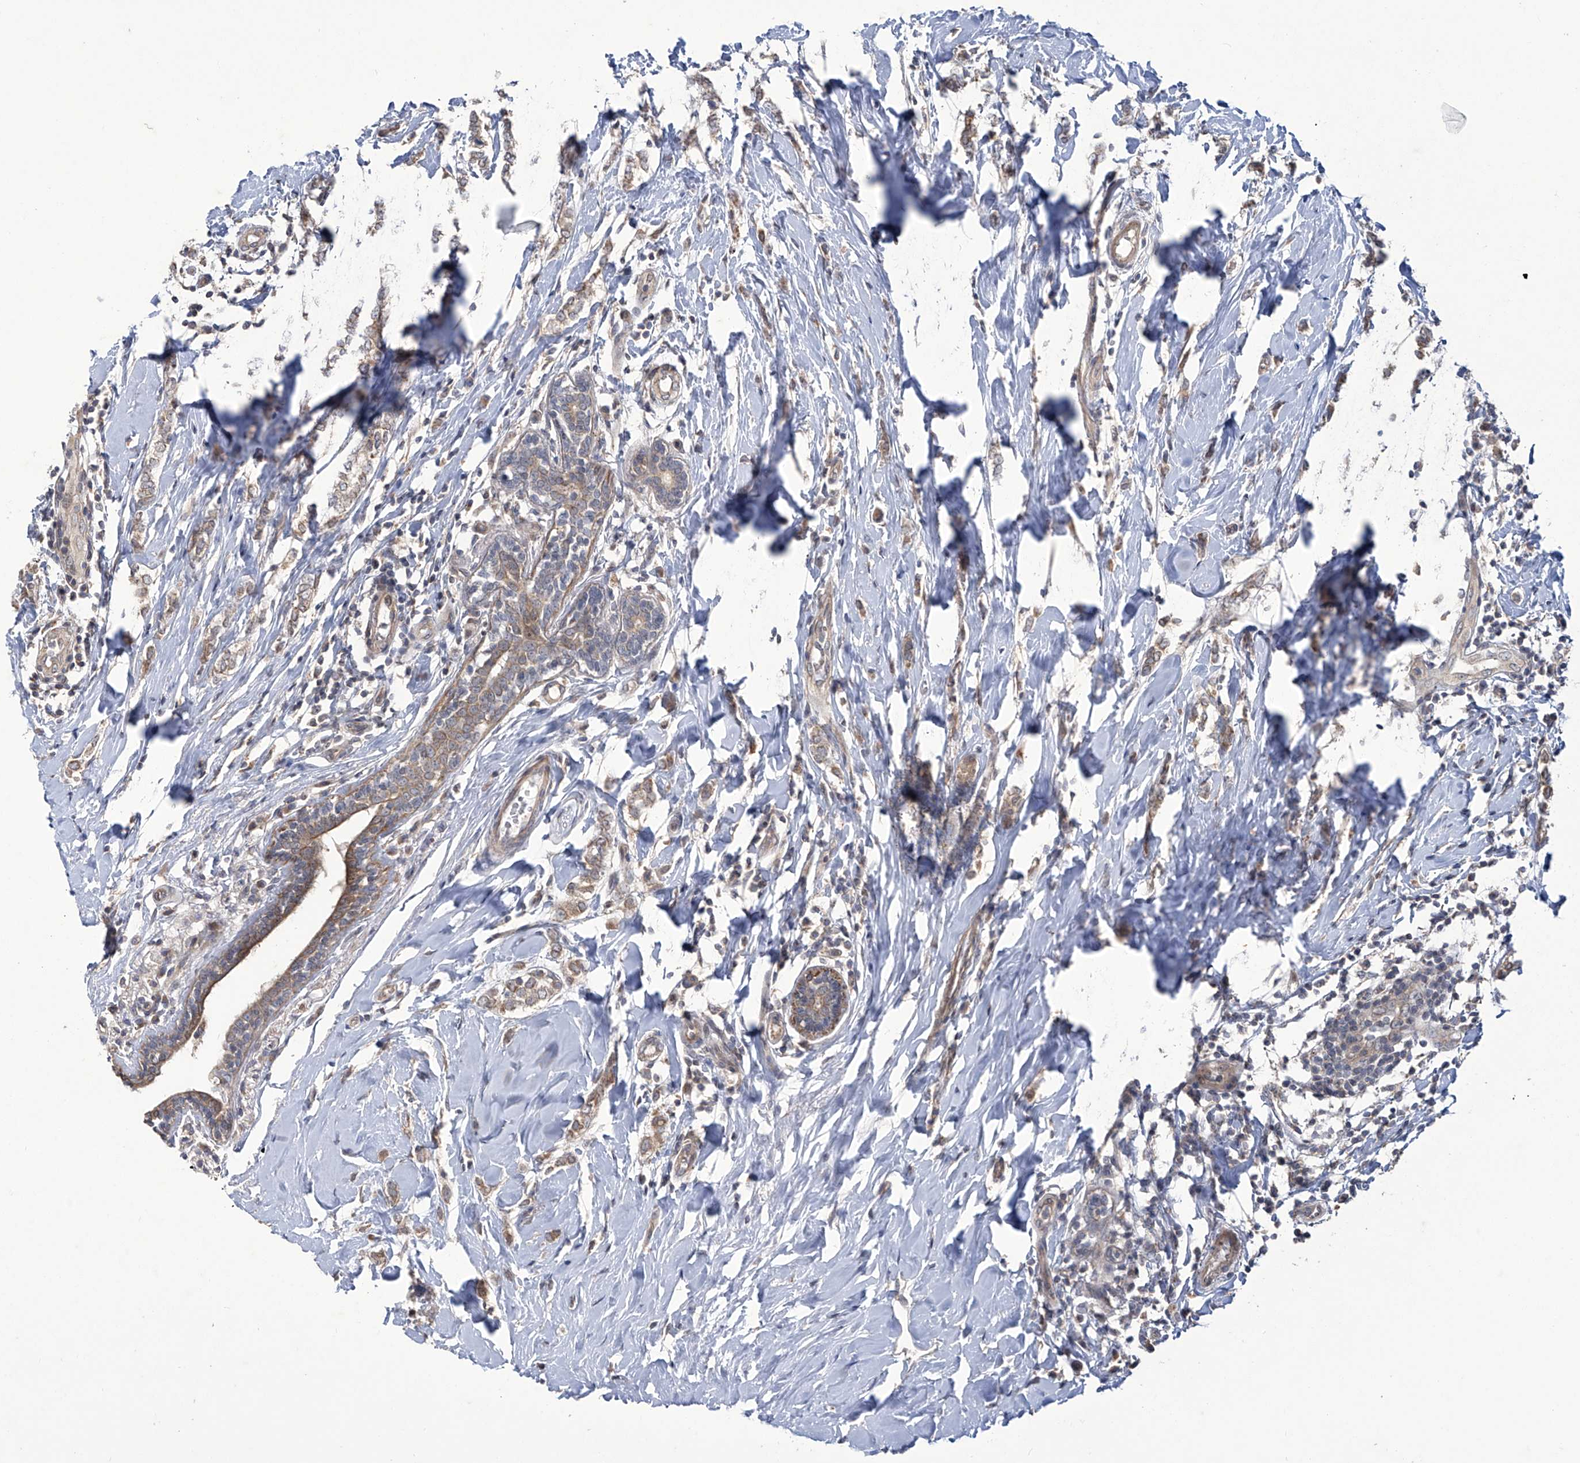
{"staining": {"intensity": "weak", "quantity": ">75%", "location": "cytoplasmic/membranous"}, "tissue": "breast cancer", "cell_type": "Tumor cells", "image_type": "cancer", "snomed": [{"axis": "morphology", "description": "Normal tissue, NOS"}, {"axis": "morphology", "description": "Lobular carcinoma"}, {"axis": "topography", "description": "Breast"}], "caption": "Lobular carcinoma (breast) was stained to show a protein in brown. There is low levels of weak cytoplasmic/membranous positivity in approximately >75% of tumor cells.", "gene": "TRIM60", "patient": {"sex": "female", "age": 47}}